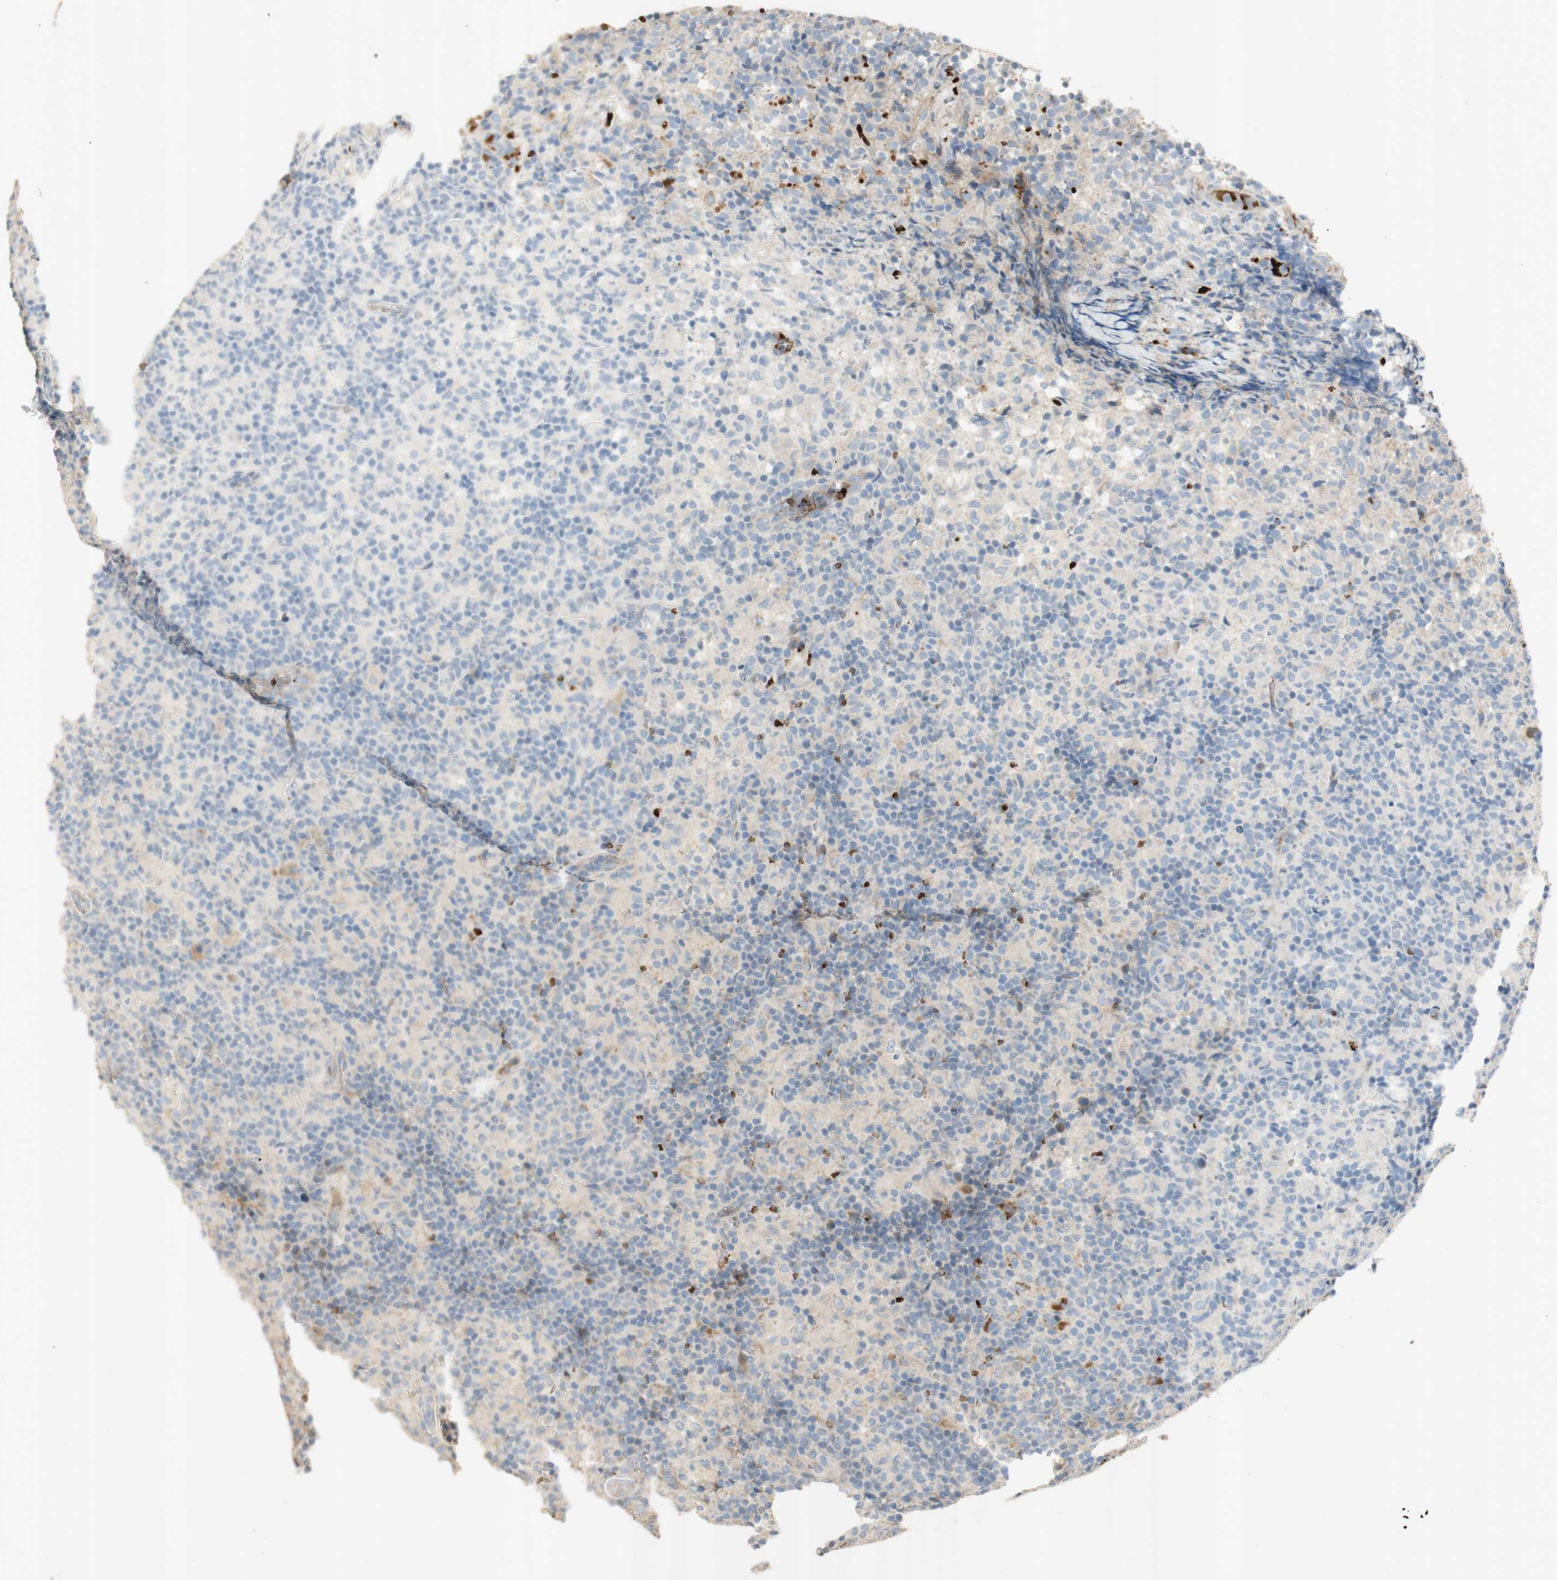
{"staining": {"intensity": "negative", "quantity": "none", "location": "none"}, "tissue": "lymph node", "cell_type": "Germinal center cells", "image_type": "normal", "snomed": [{"axis": "morphology", "description": "Normal tissue, NOS"}, {"axis": "morphology", "description": "Inflammation, NOS"}, {"axis": "topography", "description": "Lymph node"}], "caption": "Protein analysis of unremarkable lymph node exhibits no significant expression in germinal center cells.", "gene": "GAN", "patient": {"sex": "male", "age": 55}}